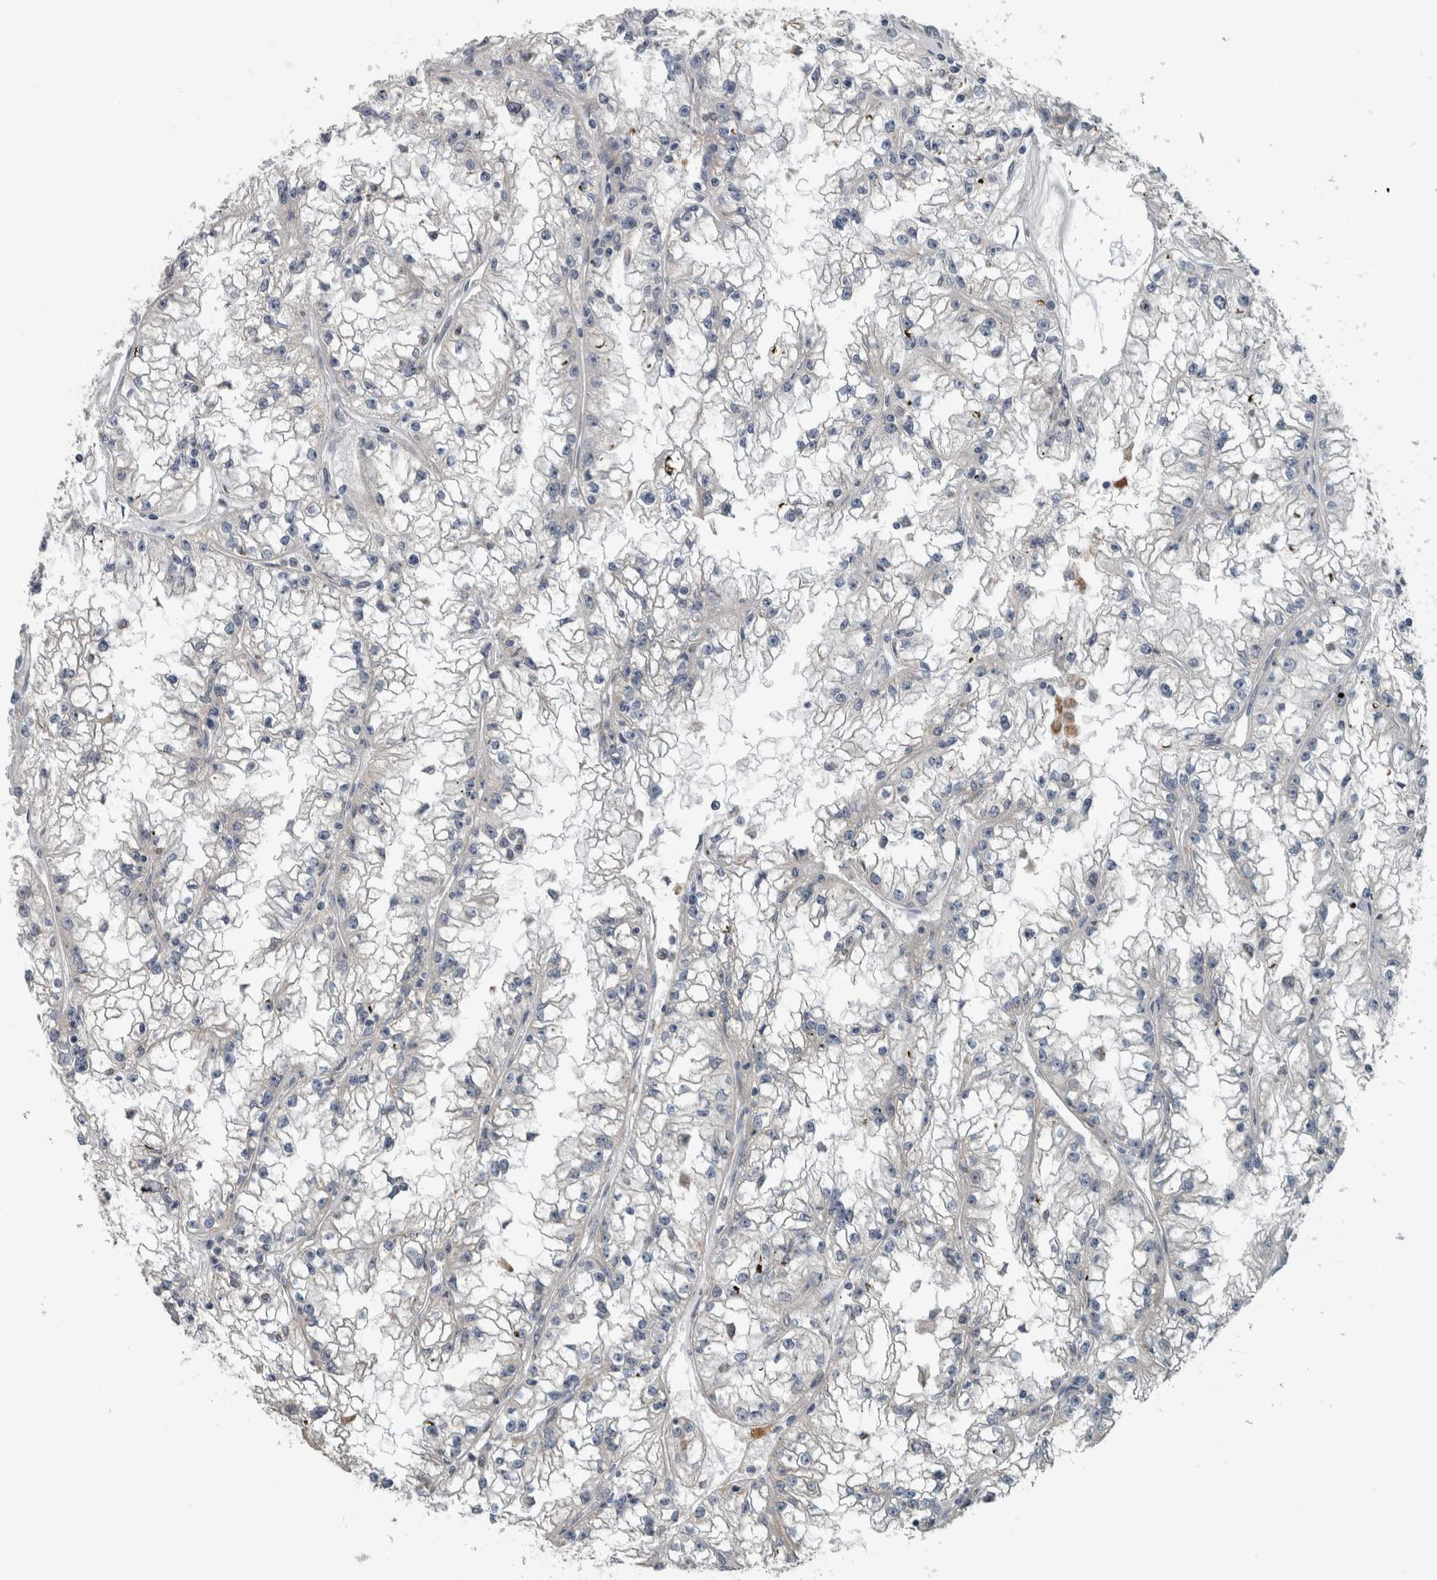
{"staining": {"intensity": "negative", "quantity": "none", "location": "none"}, "tissue": "renal cancer", "cell_type": "Tumor cells", "image_type": "cancer", "snomed": [{"axis": "morphology", "description": "Adenocarcinoma, NOS"}, {"axis": "topography", "description": "Kidney"}], "caption": "Renal cancer was stained to show a protein in brown. There is no significant positivity in tumor cells. (Stains: DAB immunohistochemistry (IHC) with hematoxylin counter stain, Microscopy: brightfield microscopy at high magnification).", "gene": "ARMC1", "patient": {"sex": "male", "age": 56}}